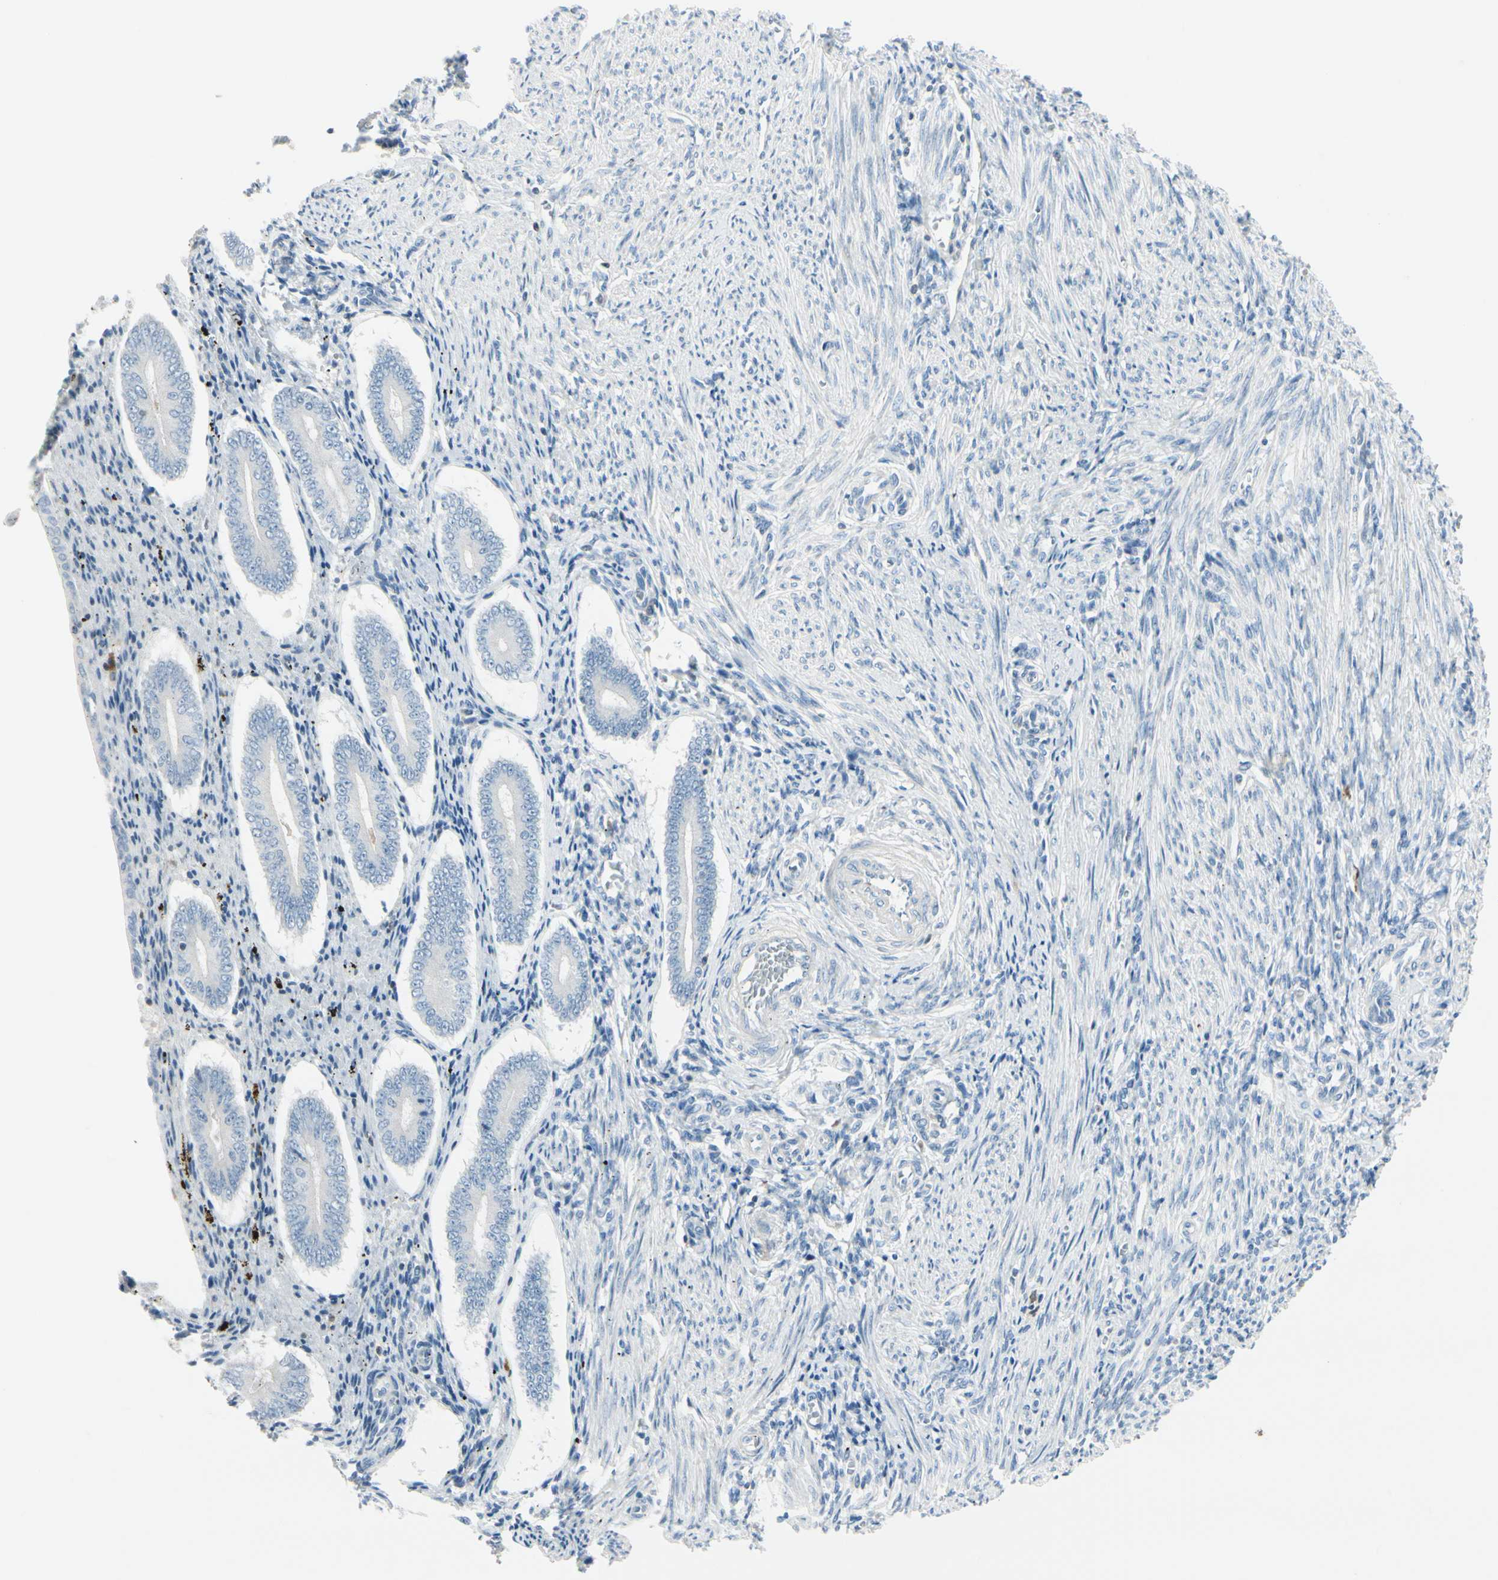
{"staining": {"intensity": "negative", "quantity": "none", "location": "none"}, "tissue": "endometrium", "cell_type": "Cells in endometrial stroma", "image_type": "normal", "snomed": [{"axis": "morphology", "description": "Normal tissue, NOS"}, {"axis": "topography", "description": "Endometrium"}], "caption": "The immunohistochemistry photomicrograph has no significant positivity in cells in endometrial stroma of endometrium.", "gene": "TRAF1", "patient": {"sex": "female", "age": 42}}